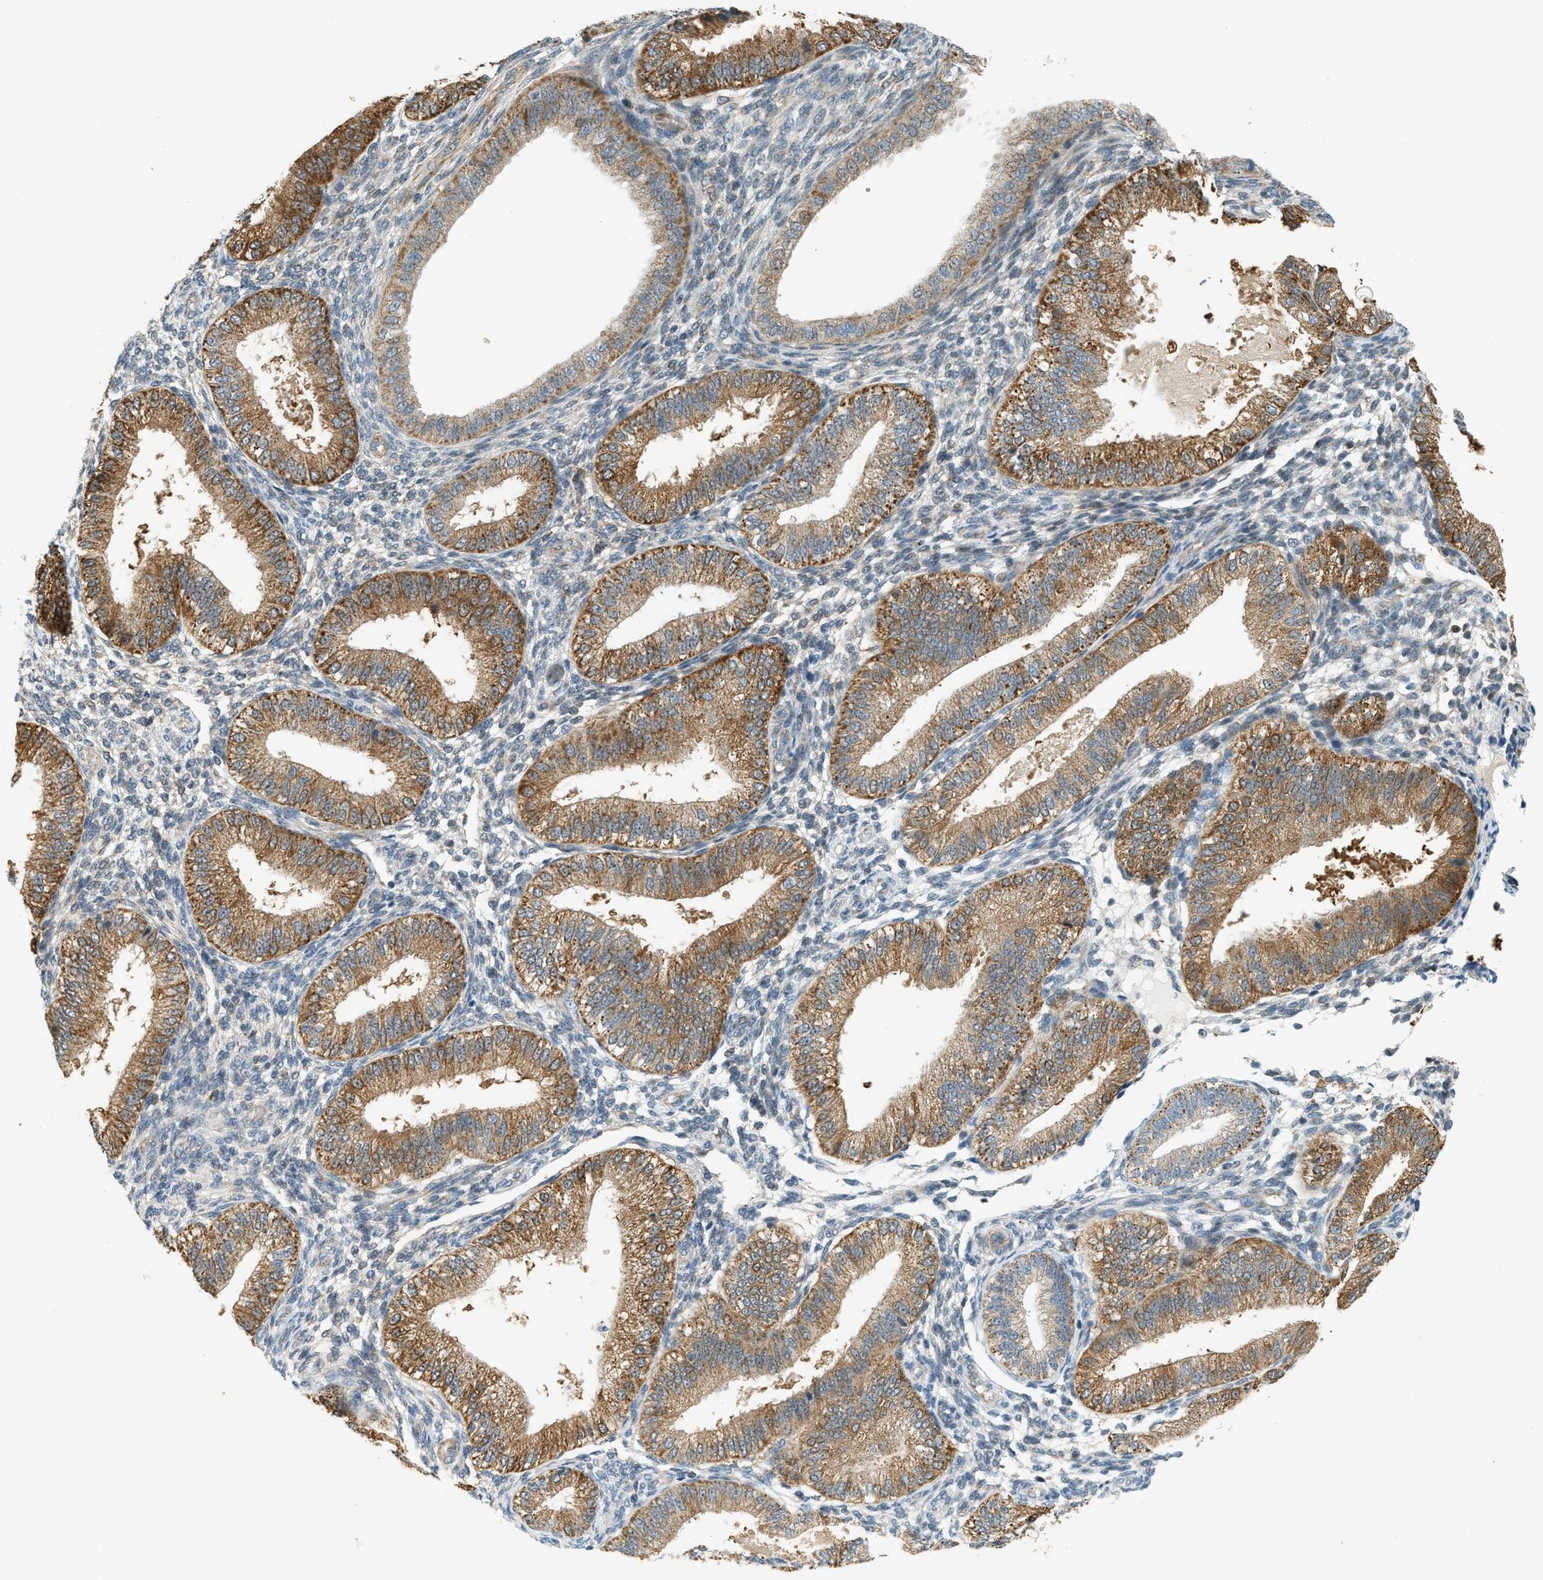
{"staining": {"intensity": "negative", "quantity": "none", "location": "none"}, "tissue": "endometrium", "cell_type": "Cells in endometrial stroma", "image_type": "normal", "snomed": [{"axis": "morphology", "description": "Normal tissue, NOS"}, {"axis": "topography", "description": "Endometrium"}], "caption": "High magnification brightfield microscopy of unremarkable endometrium stained with DAB (brown) and counterstained with hematoxylin (blue): cells in endometrial stroma show no significant expression.", "gene": "PIGG", "patient": {"sex": "female", "age": 39}}